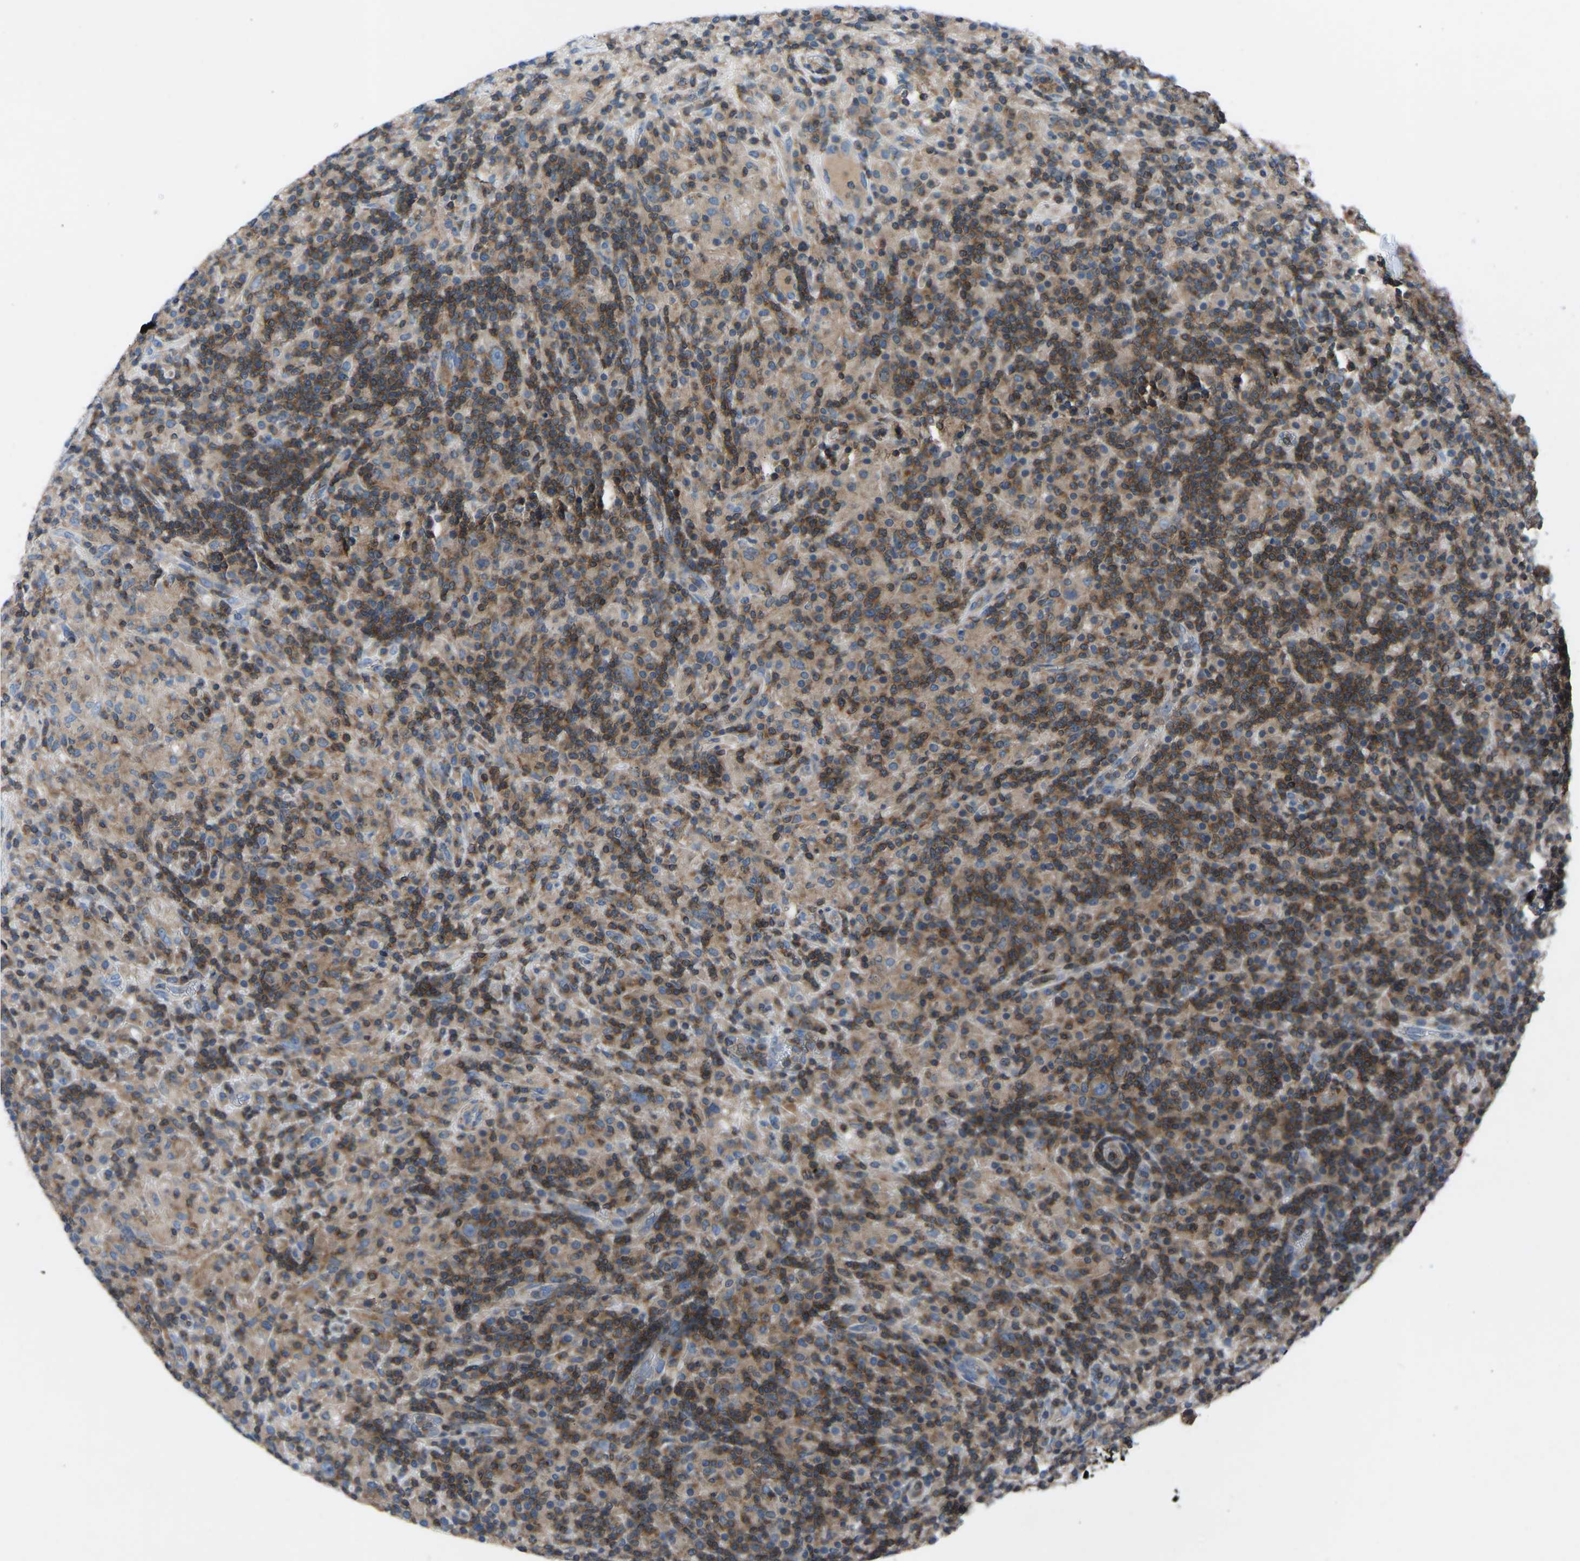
{"staining": {"intensity": "strong", "quantity": ">75%", "location": "cytoplasmic/membranous"}, "tissue": "lymphoma", "cell_type": "Tumor cells", "image_type": "cancer", "snomed": [{"axis": "morphology", "description": "Hodgkin's disease, NOS"}, {"axis": "topography", "description": "Lymph node"}], "caption": "Immunohistochemistry micrograph of neoplastic tissue: human Hodgkin's disease stained using immunohistochemistry (IHC) reveals high levels of strong protein expression localized specifically in the cytoplasmic/membranous of tumor cells, appearing as a cytoplasmic/membranous brown color.", "gene": "GRK6", "patient": {"sex": "male", "age": 70}}